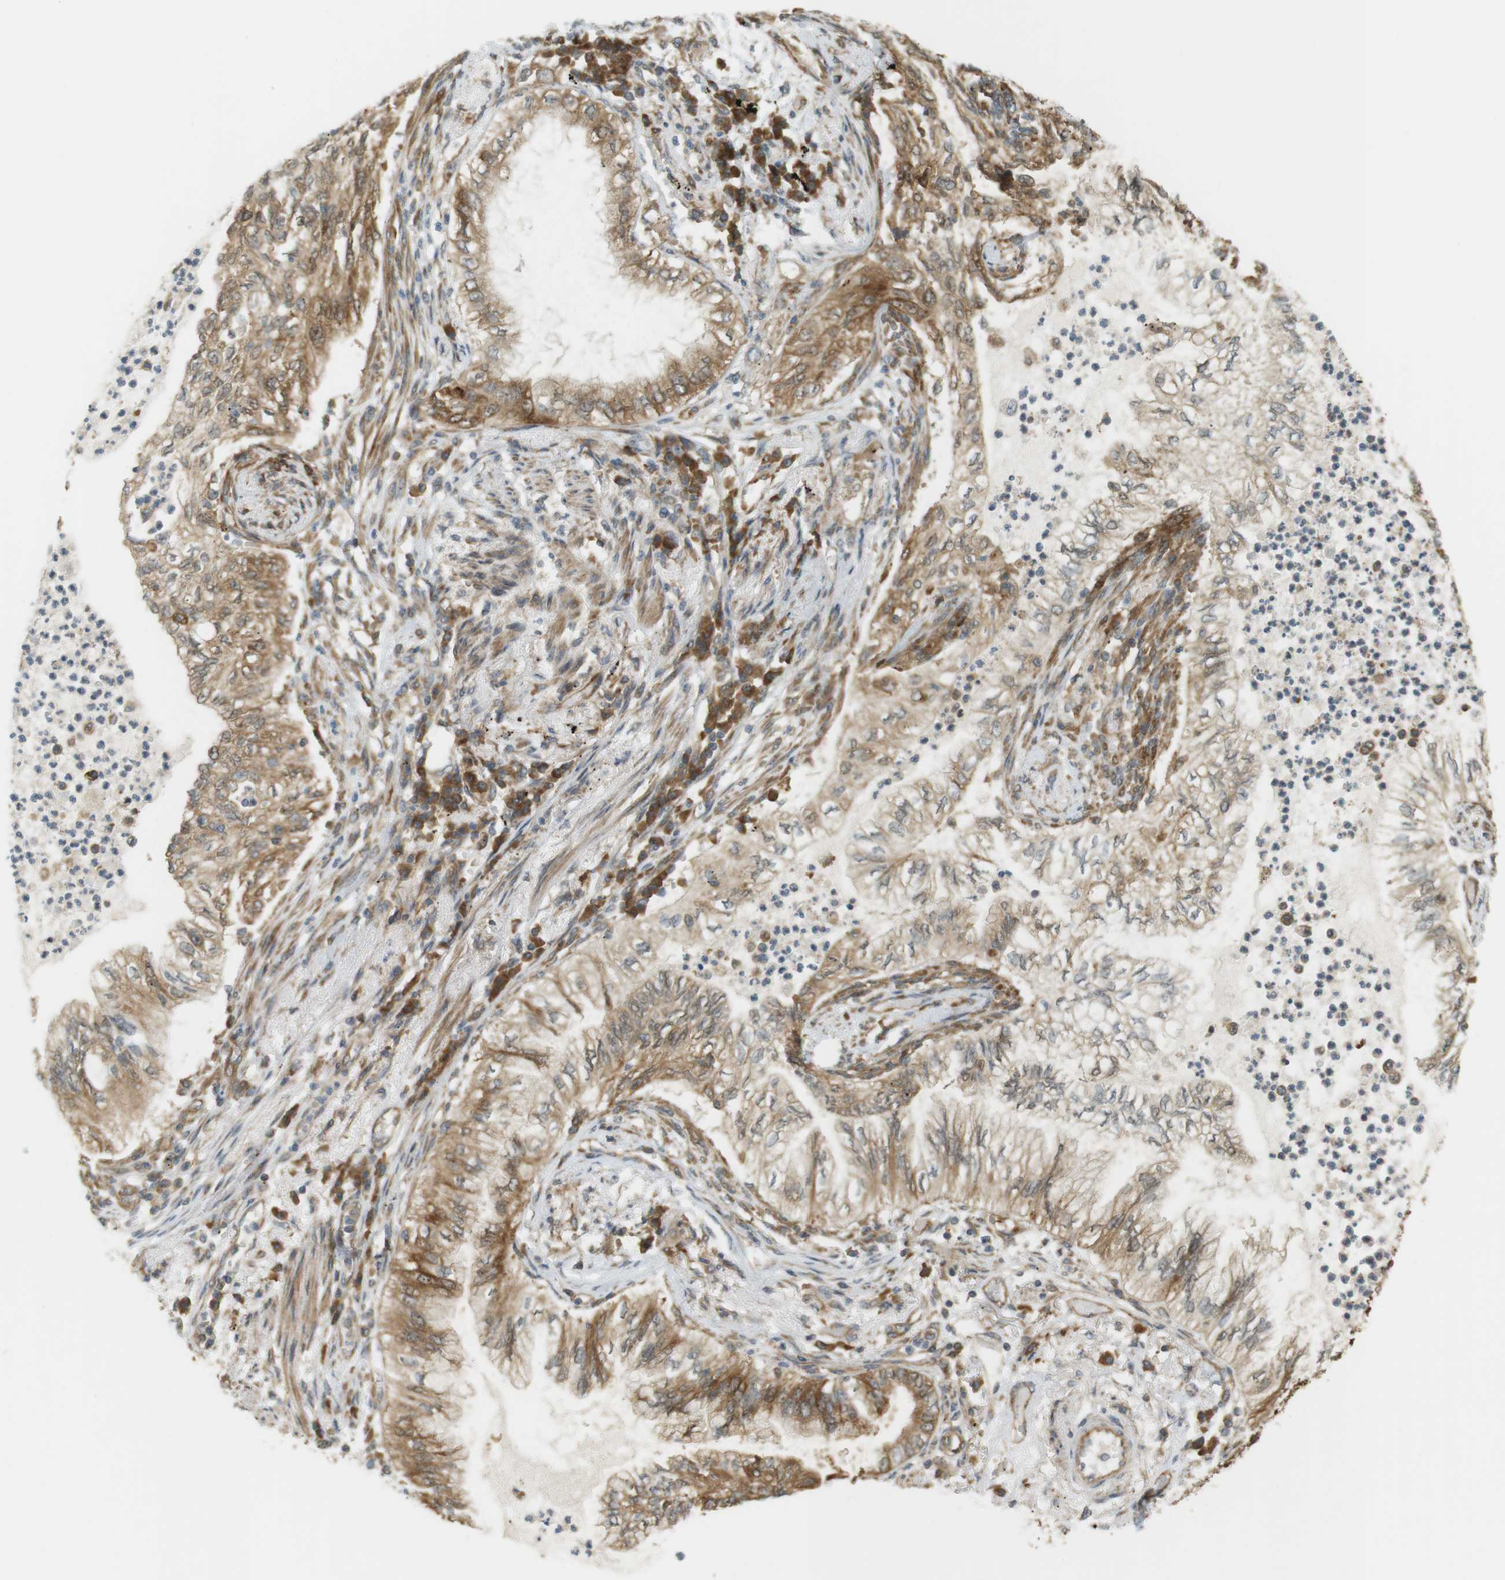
{"staining": {"intensity": "moderate", "quantity": ">75%", "location": "cytoplasmic/membranous"}, "tissue": "lung cancer", "cell_type": "Tumor cells", "image_type": "cancer", "snomed": [{"axis": "morphology", "description": "Normal tissue, NOS"}, {"axis": "morphology", "description": "Adenocarcinoma, NOS"}, {"axis": "topography", "description": "Bronchus"}, {"axis": "topography", "description": "Lung"}], "caption": "Immunohistochemistry (IHC) staining of lung adenocarcinoma, which demonstrates medium levels of moderate cytoplasmic/membranous staining in approximately >75% of tumor cells indicating moderate cytoplasmic/membranous protein positivity. The staining was performed using DAB (3,3'-diaminobenzidine) (brown) for protein detection and nuclei were counterstained in hematoxylin (blue).", "gene": "PA2G4", "patient": {"sex": "female", "age": 70}}